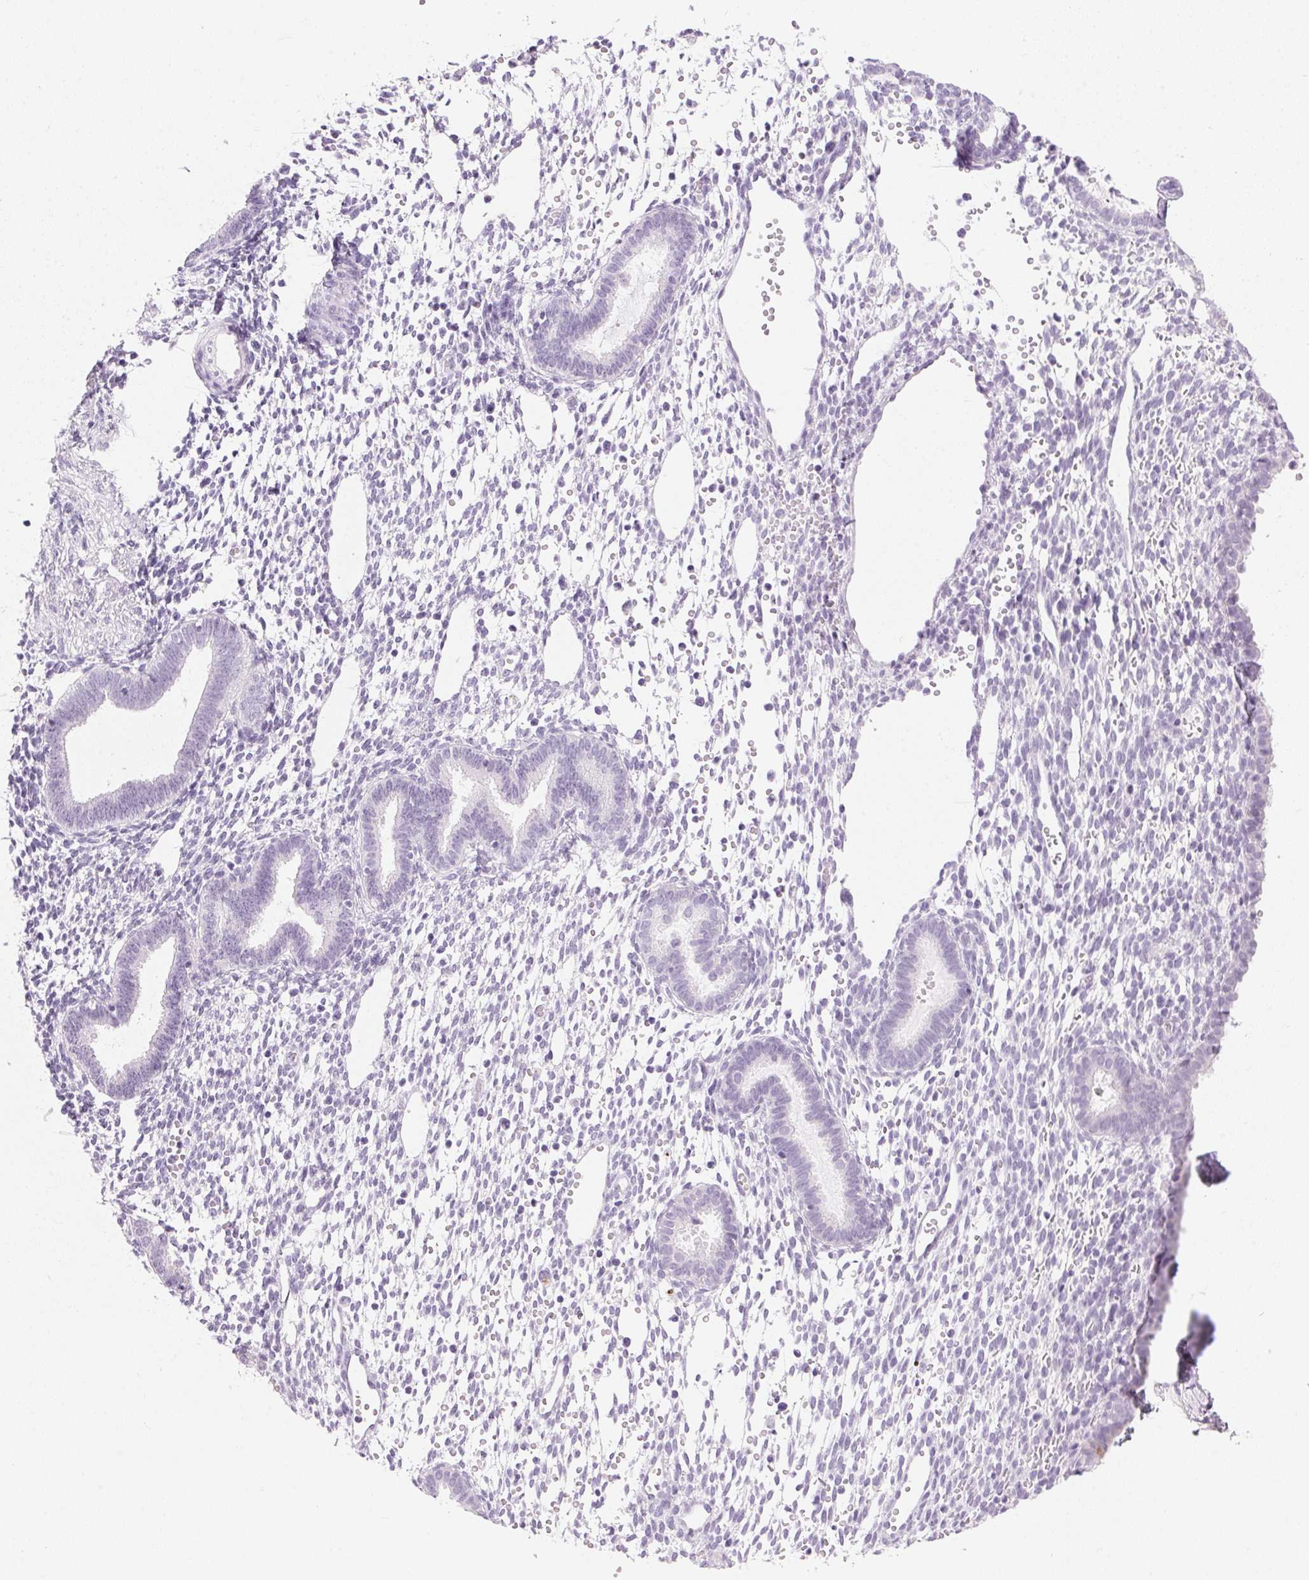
{"staining": {"intensity": "negative", "quantity": "none", "location": "none"}, "tissue": "endometrium", "cell_type": "Cells in endometrial stroma", "image_type": "normal", "snomed": [{"axis": "morphology", "description": "Normal tissue, NOS"}, {"axis": "topography", "description": "Endometrium"}], "caption": "DAB (3,3'-diaminobenzidine) immunohistochemical staining of normal human endometrium displays no significant expression in cells in endometrial stroma.", "gene": "IGFBP1", "patient": {"sex": "female", "age": 36}}